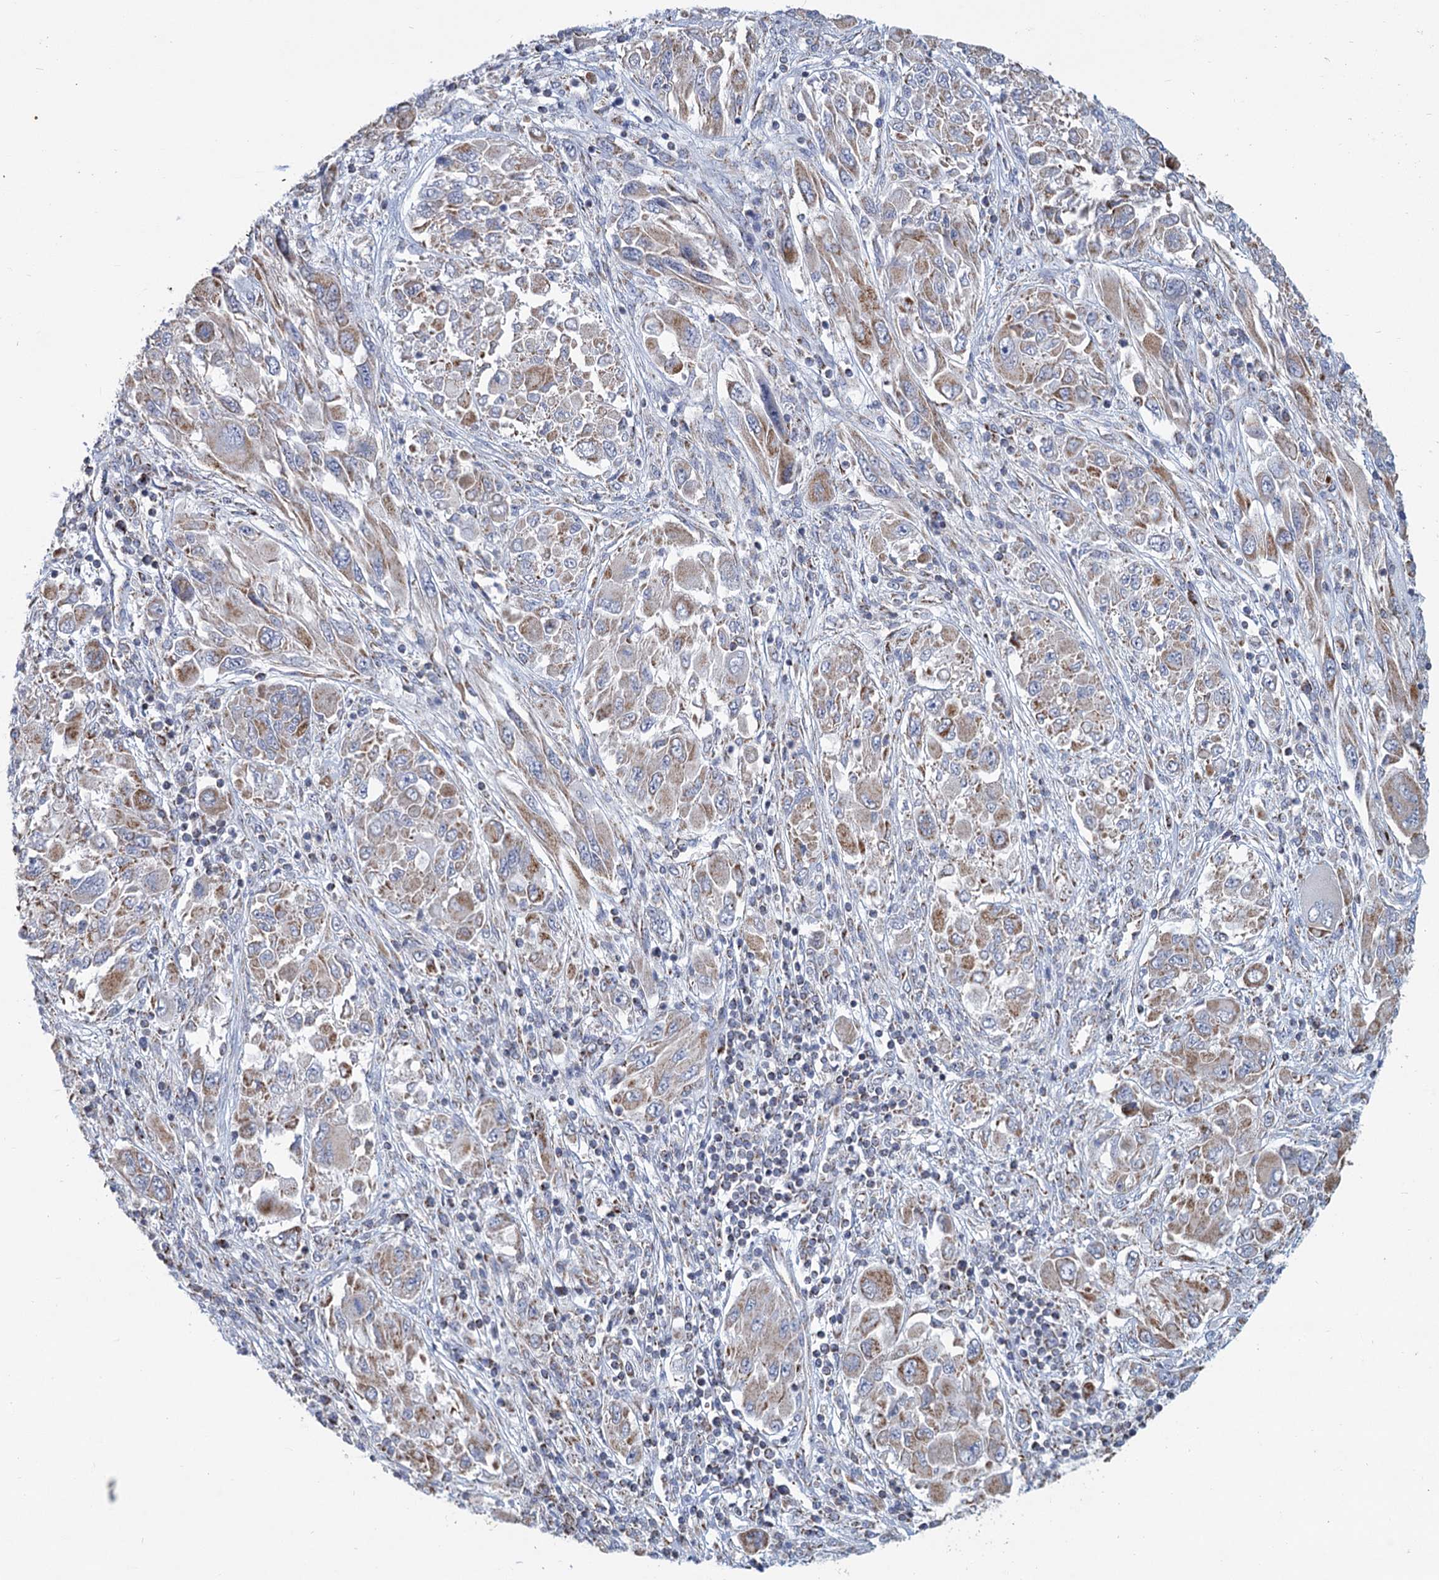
{"staining": {"intensity": "moderate", "quantity": "25%-75%", "location": "cytoplasmic/membranous"}, "tissue": "melanoma", "cell_type": "Tumor cells", "image_type": "cancer", "snomed": [{"axis": "morphology", "description": "Malignant melanoma, NOS"}, {"axis": "topography", "description": "Skin"}], "caption": "Tumor cells display medium levels of moderate cytoplasmic/membranous expression in approximately 25%-75% of cells in malignant melanoma.", "gene": "NDUFC2", "patient": {"sex": "female", "age": 91}}